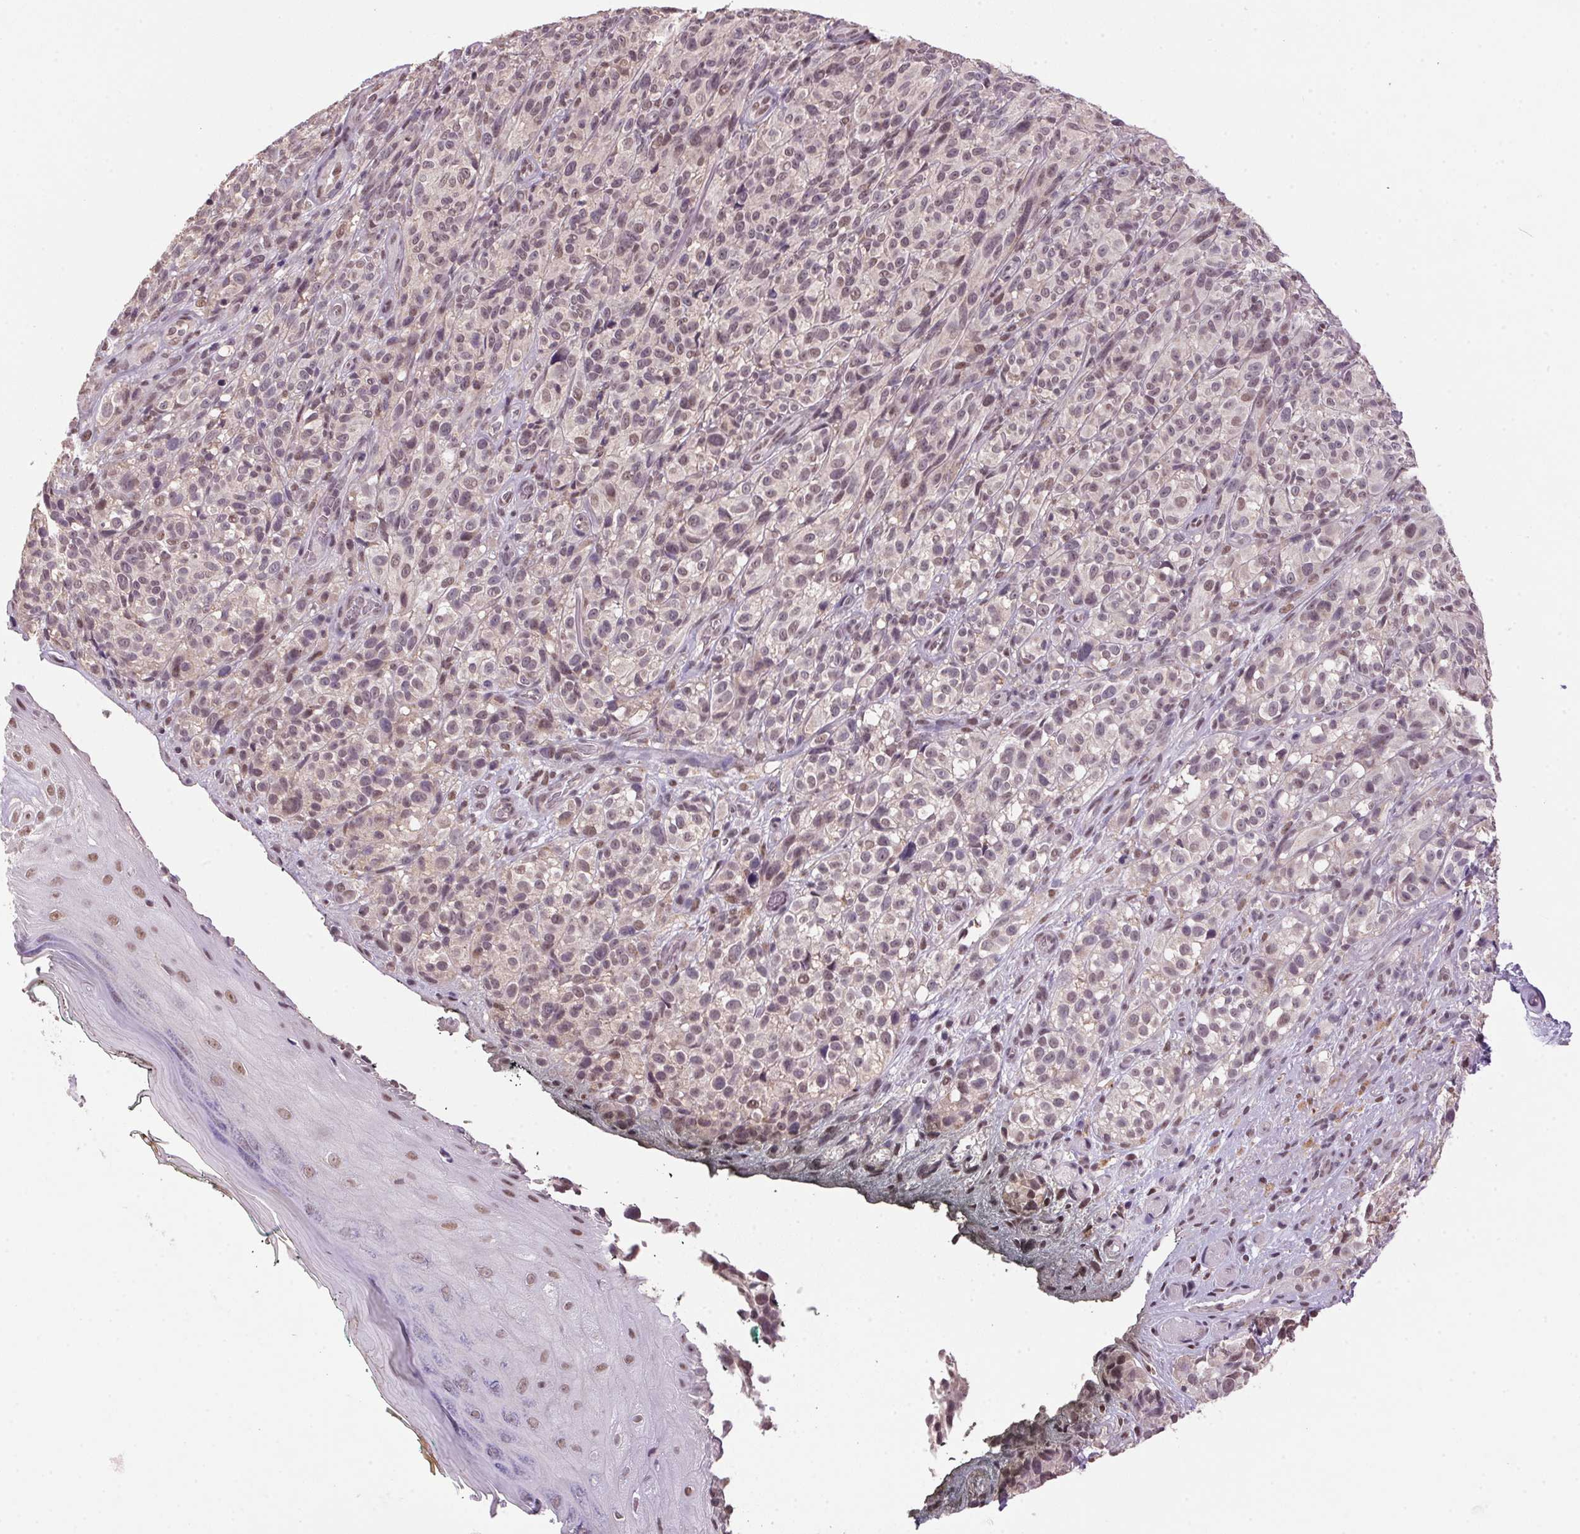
{"staining": {"intensity": "weak", "quantity": "25%-75%", "location": "nuclear"}, "tissue": "melanoma", "cell_type": "Tumor cells", "image_type": "cancer", "snomed": [{"axis": "morphology", "description": "Malignant melanoma, NOS"}, {"axis": "topography", "description": "Skin"}], "caption": "This histopathology image displays malignant melanoma stained with IHC to label a protein in brown. The nuclear of tumor cells show weak positivity for the protein. Nuclei are counter-stained blue.", "gene": "ZBTB4", "patient": {"sex": "female", "age": 85}}